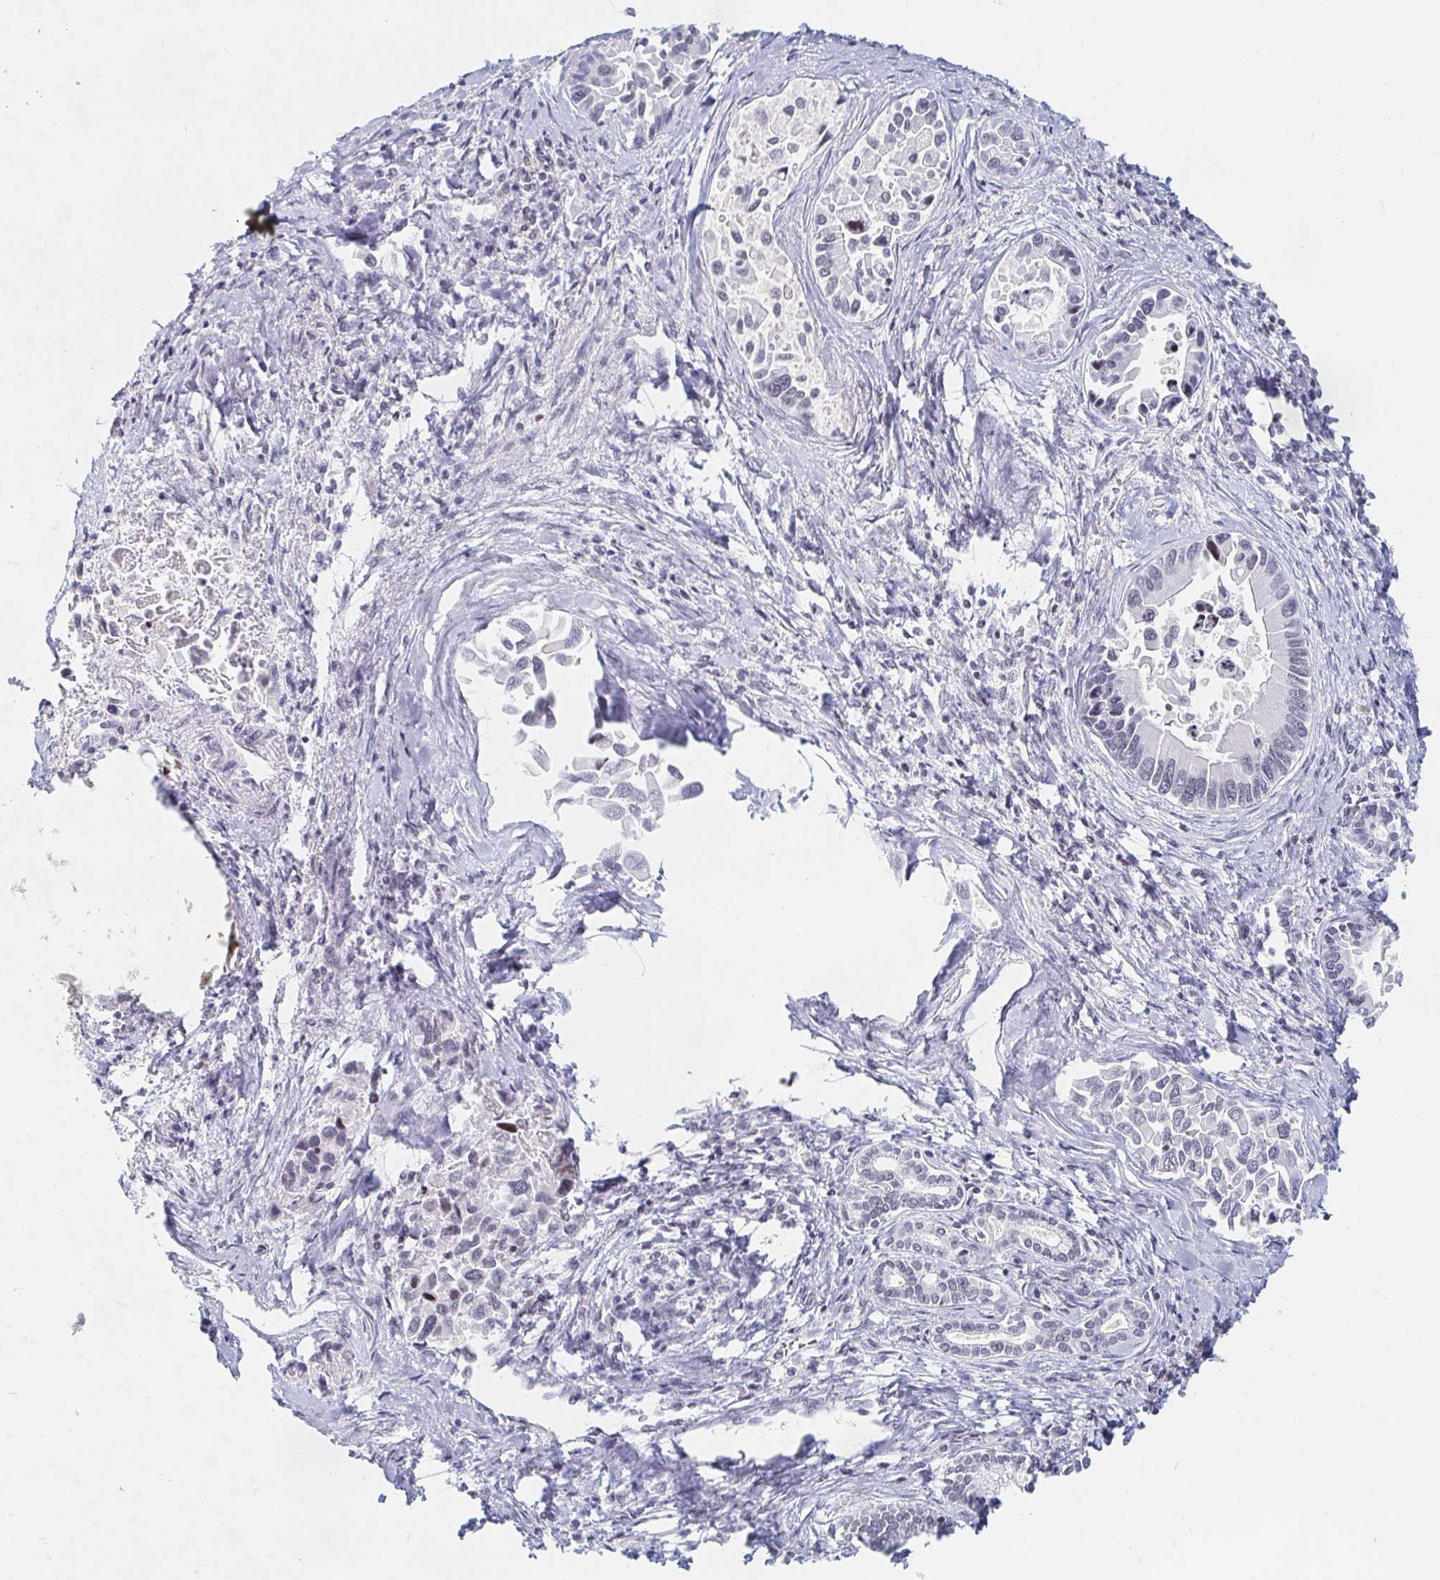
{"staining": {"intensity": "negative", "quantity": "none", "location": "none"}, "tissue": "liver cancer", "cell_type": "Tumor cells", "image_type": "cancer", "snomed": [{"axis": "morphology", "description": "Cholangiocarcinoma"}, {"axis": "topography", "description": "Liver"}], "caption": "Tumor cells show no significant staining in liver cancer.", "gene": "NME9", "patient": {"sex": "male", "age": 66}}